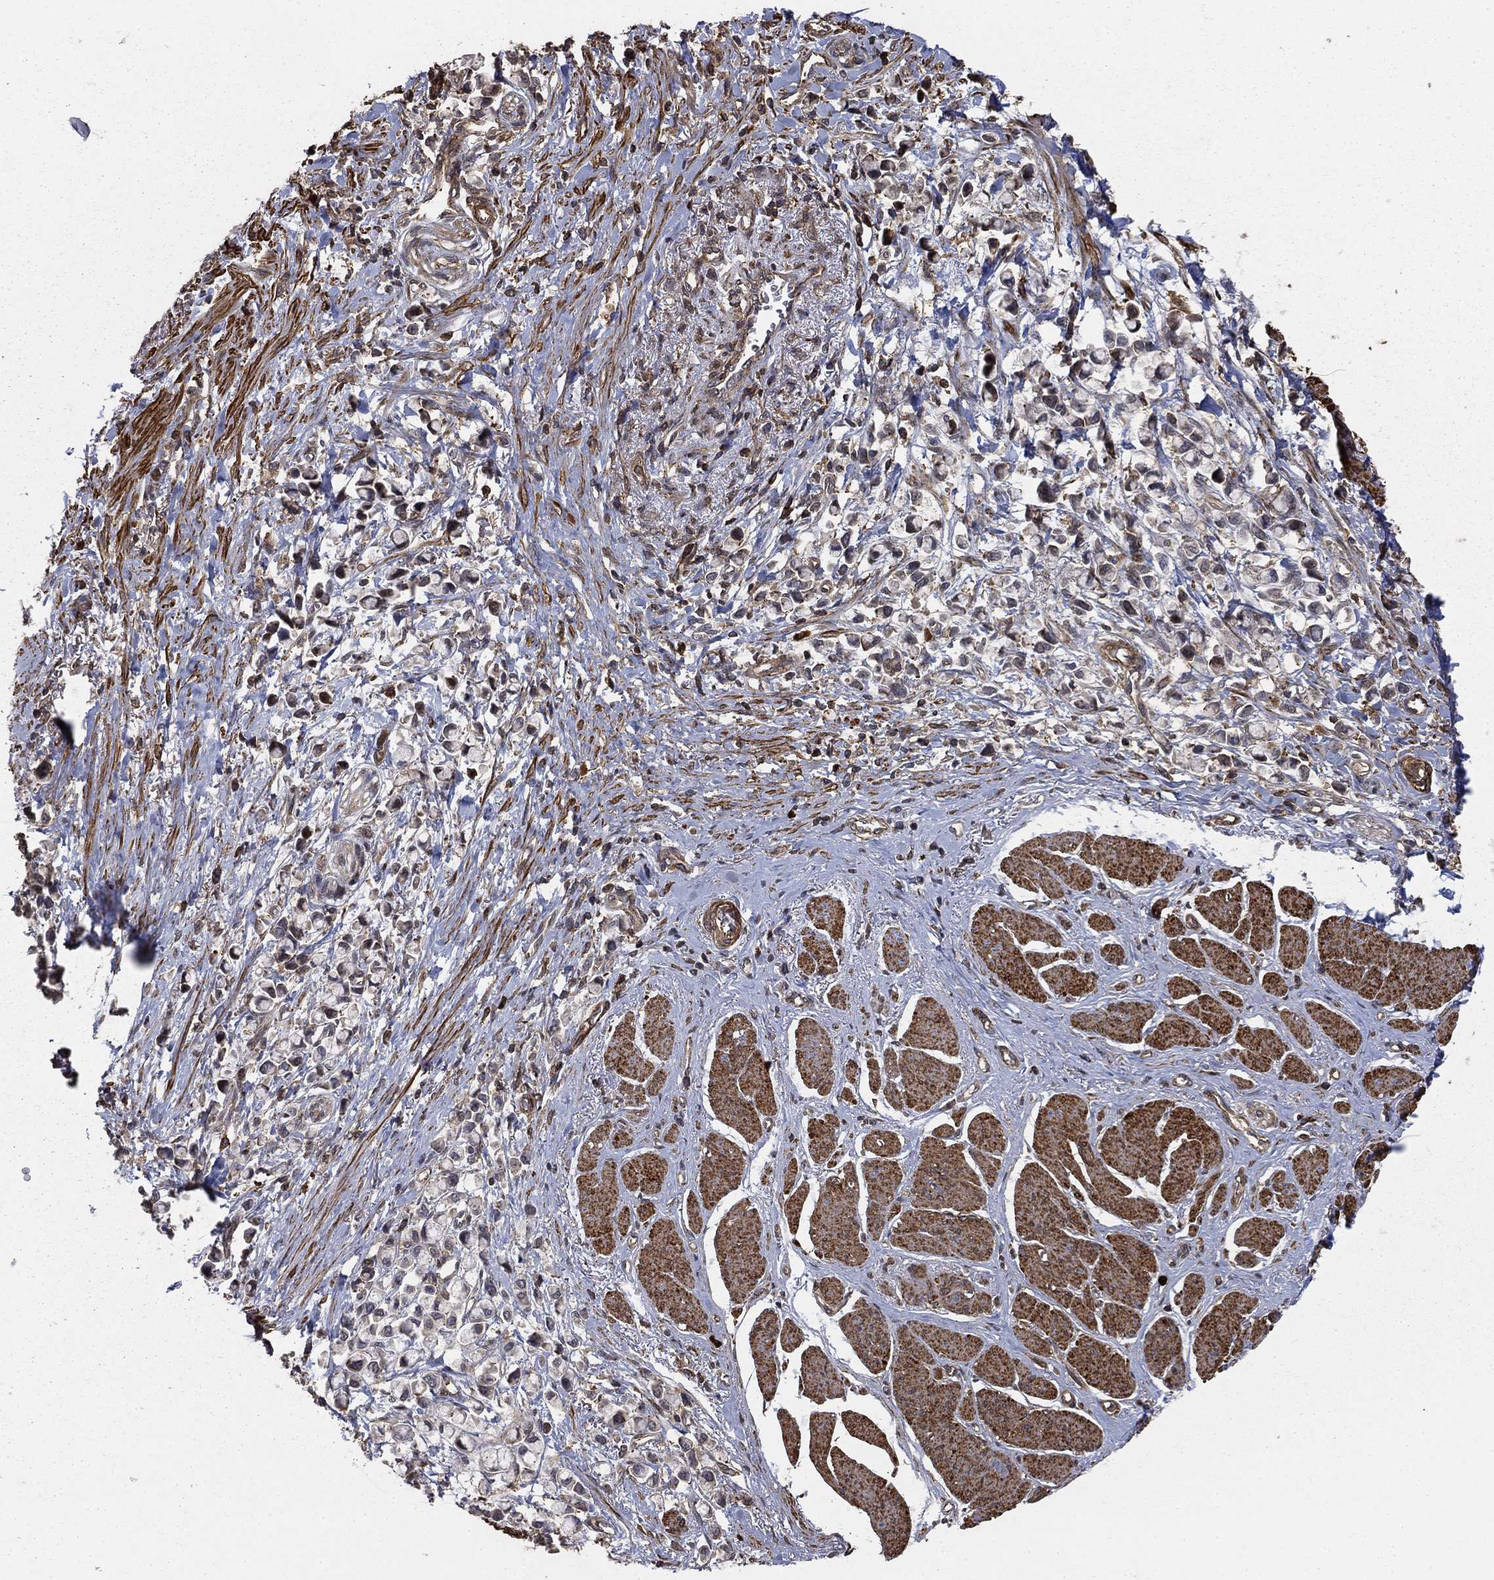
{"staining": {"intensity": "negative", "quantity": "none", "location": "none"}, "tissue": "stomach cancer", "cell_type": "Tumor cells", "image_type": "cancer", "snomed": [{"axis": "morphology", "description": "Adenocarcinoma, NOS"}, {"axis": "topography", "description": "Stomach"}], "caption": "Immunohistochemistry (IHC) micrograph of stomach cancer stained for a protein (brown), which displays no staining in tumor cells.", "gene": "HABP4", "patient": {"sex": "female", "age": 81}}